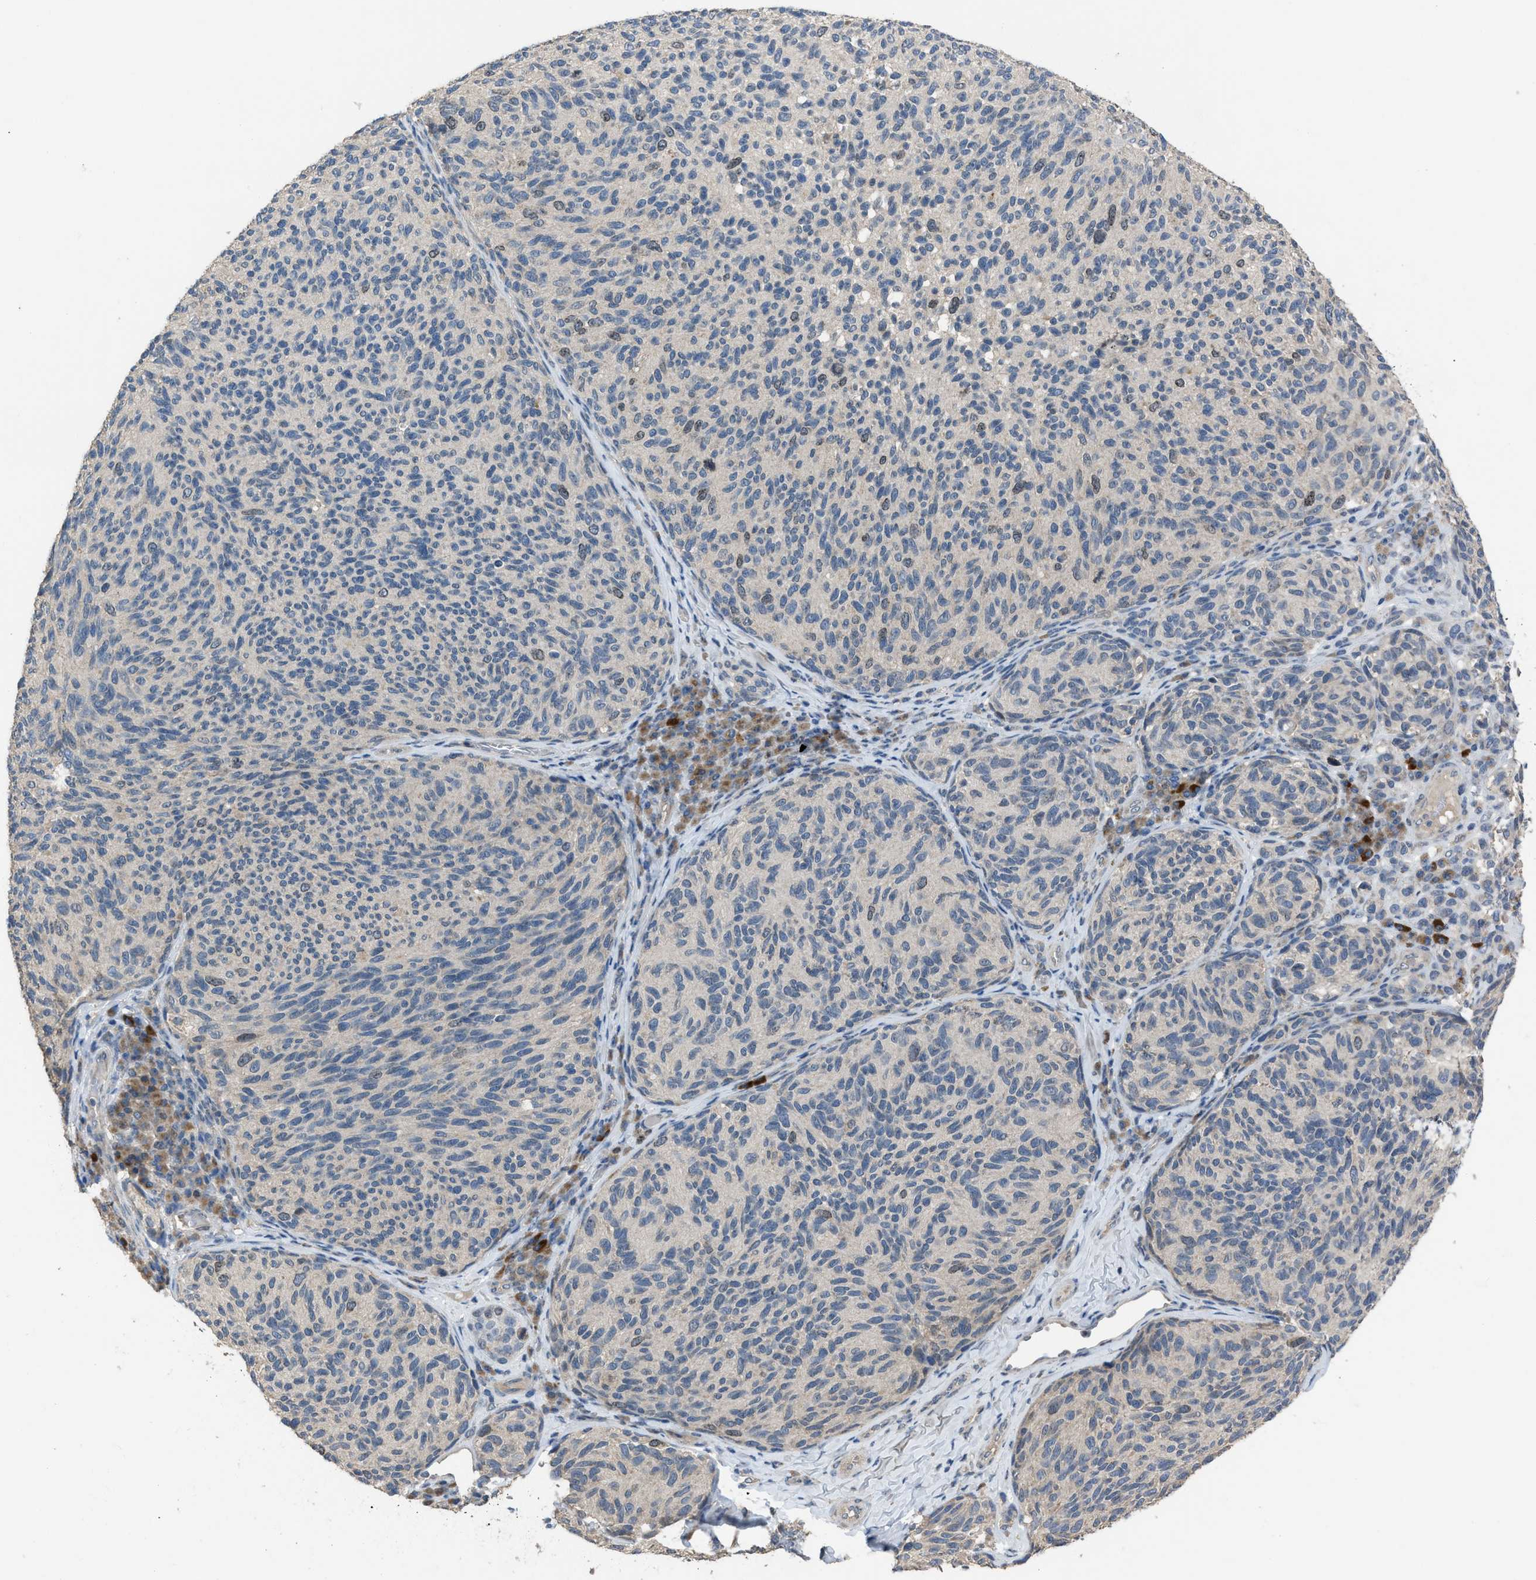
{"staining": {"intensity": "moderate", "quantity": "<25%", "location": "cytoplasmic/membranous,nuclear"}, "tissue": "melanoma", "cell_type": "Tumor cells", "image_type": "cancer", "snomed": [{"axis": "morphology", "description": "Malignant melanoma, NOS"}, {"axis": "topography", "description": "Skin"}], "caption": "The histopathology image demonstrates a brown stain indicating the presence of a protein in the cytoplasmic/membranous and nuclear of tumor cells in melanoma.", "gene": "MIS18A", "patient": {"sex": "female", "age": 73}}